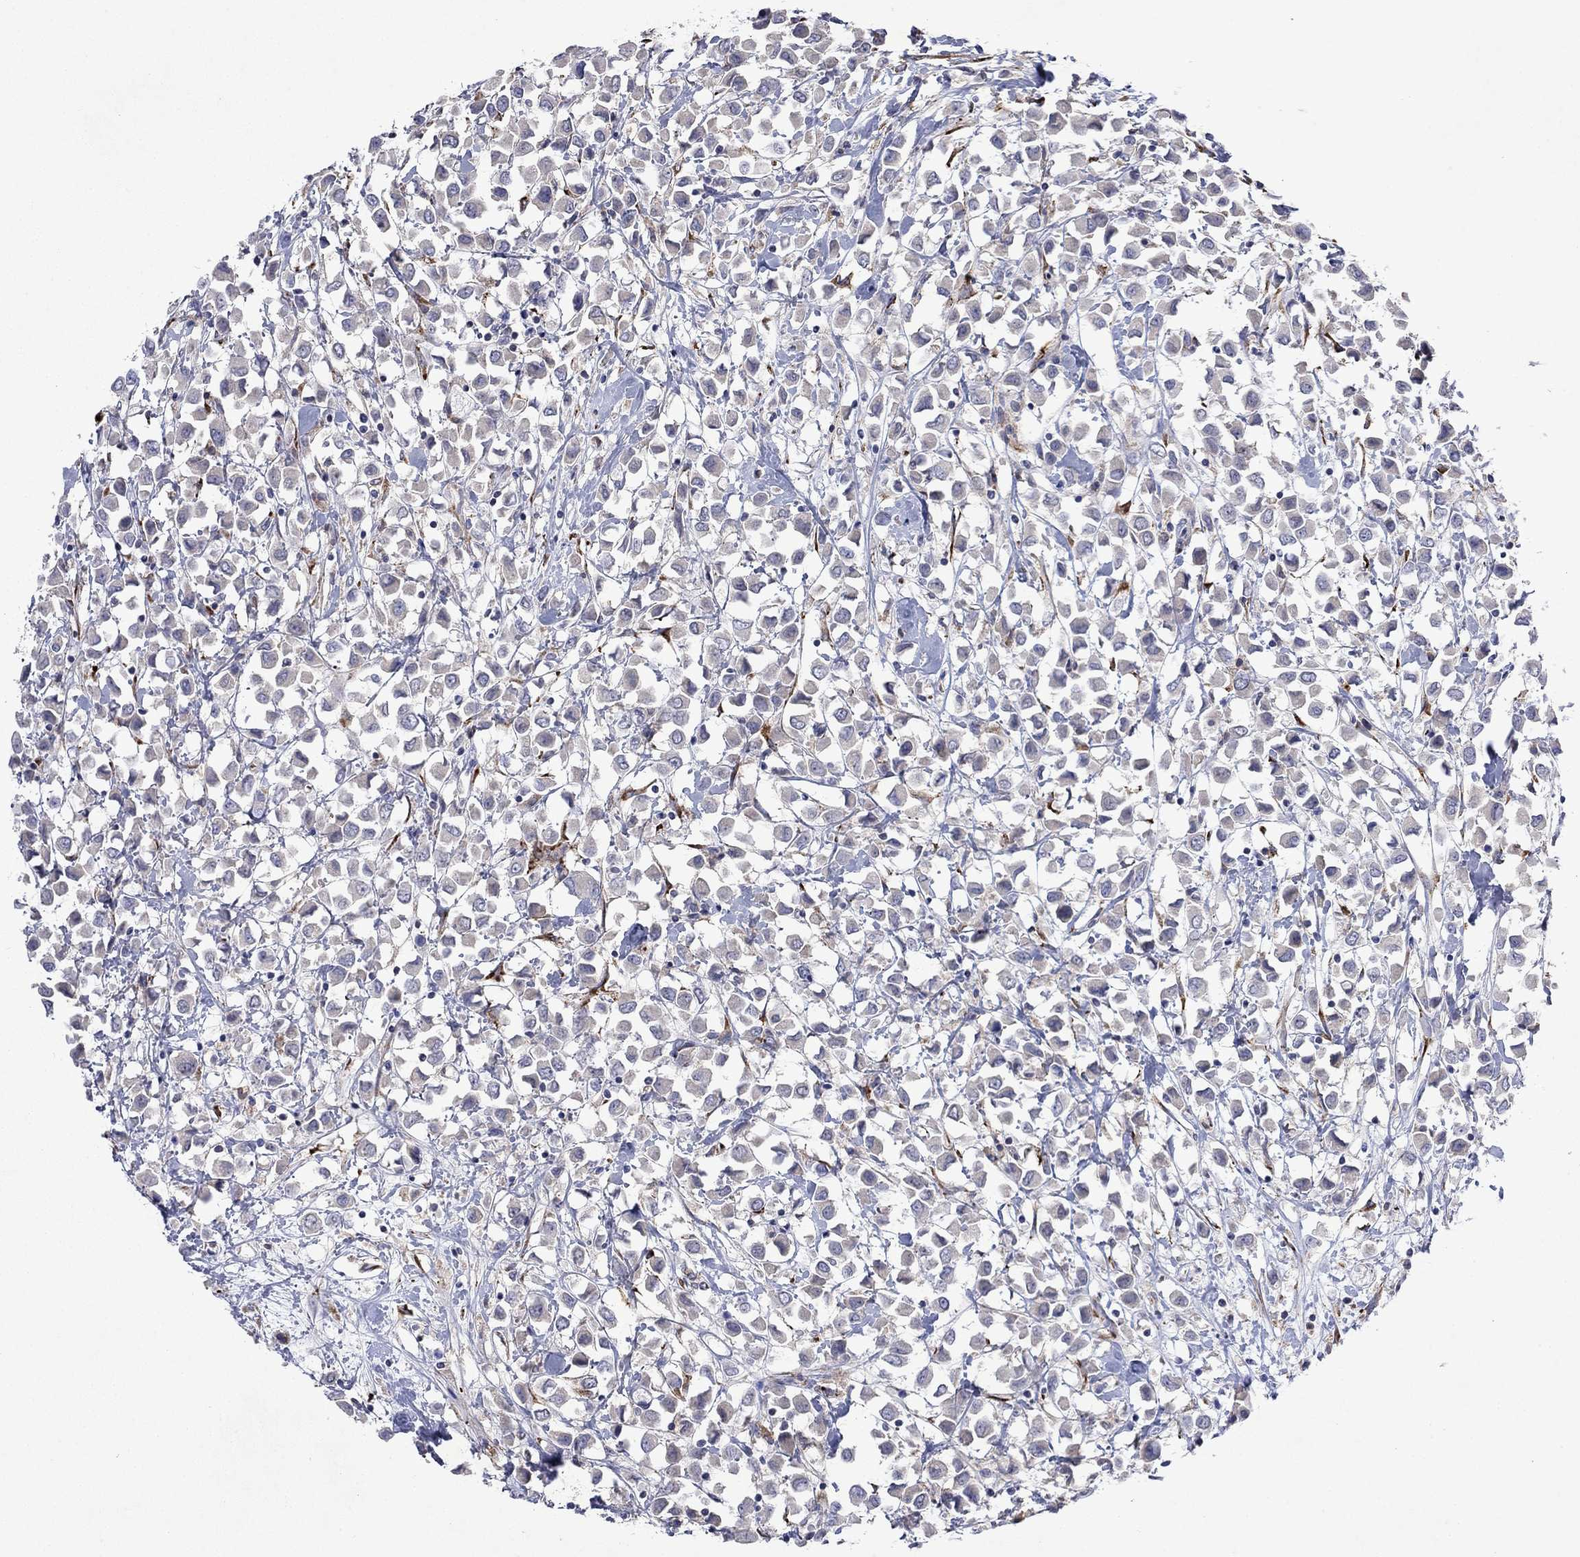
{"staining": {"intensity": "negative", "quantity": "none", "location": "none"}, "tissue": "breast cancer", "cell_type": "Tumor cells", "image_type": "cancer", "snomed": [{"axis": "morphology", "description": "Duct carcinoma"}, {"axis": "topography", "description": "Breast"}], "caption": "This is an immunohistochemistry (IHC) image of human intraductal carcinoma (breast). There is no positivity in tumor cells.", "gene": "TMEM97", "patient": {"sex": "female", "age": 61}}